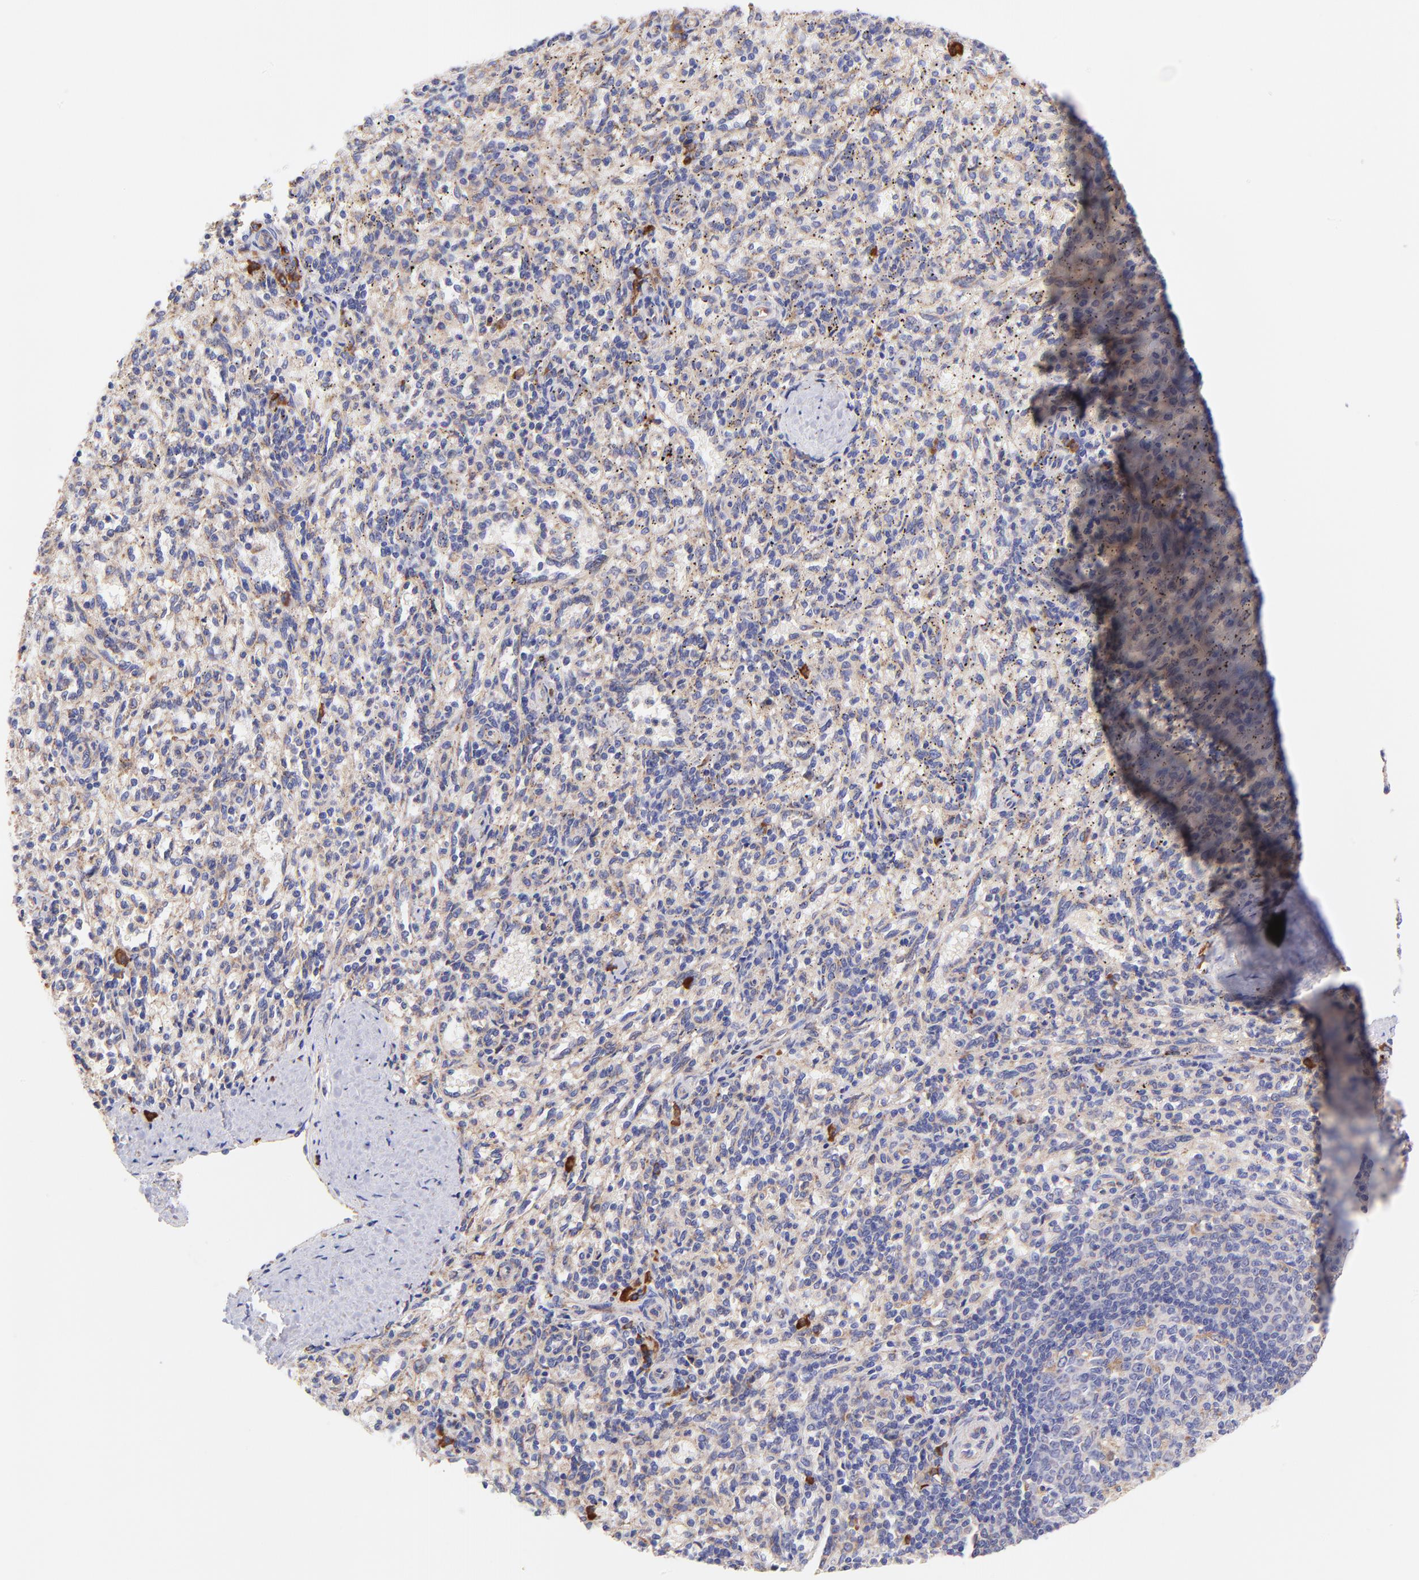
{"staining": {"intensity": "strong", "quantity": "<25%", "location": "cytoplasmic/membranous"}, "tissue": "spleen", "cell_type": "Cells in red pulp", "image_type": "normal", "snomed": [{"axis": "morphology", "description": "Normal tissue, NOS"}, {"axis": "topography", "description": "Spleen"}], "caption": "Spleen stained with a brown dye demonstrates strong cytoplasmic/membranous positive expression in about <25% of cells in red pulp.", "gene": "PREX1", "patient": {"sex": "female", "age": 10}}